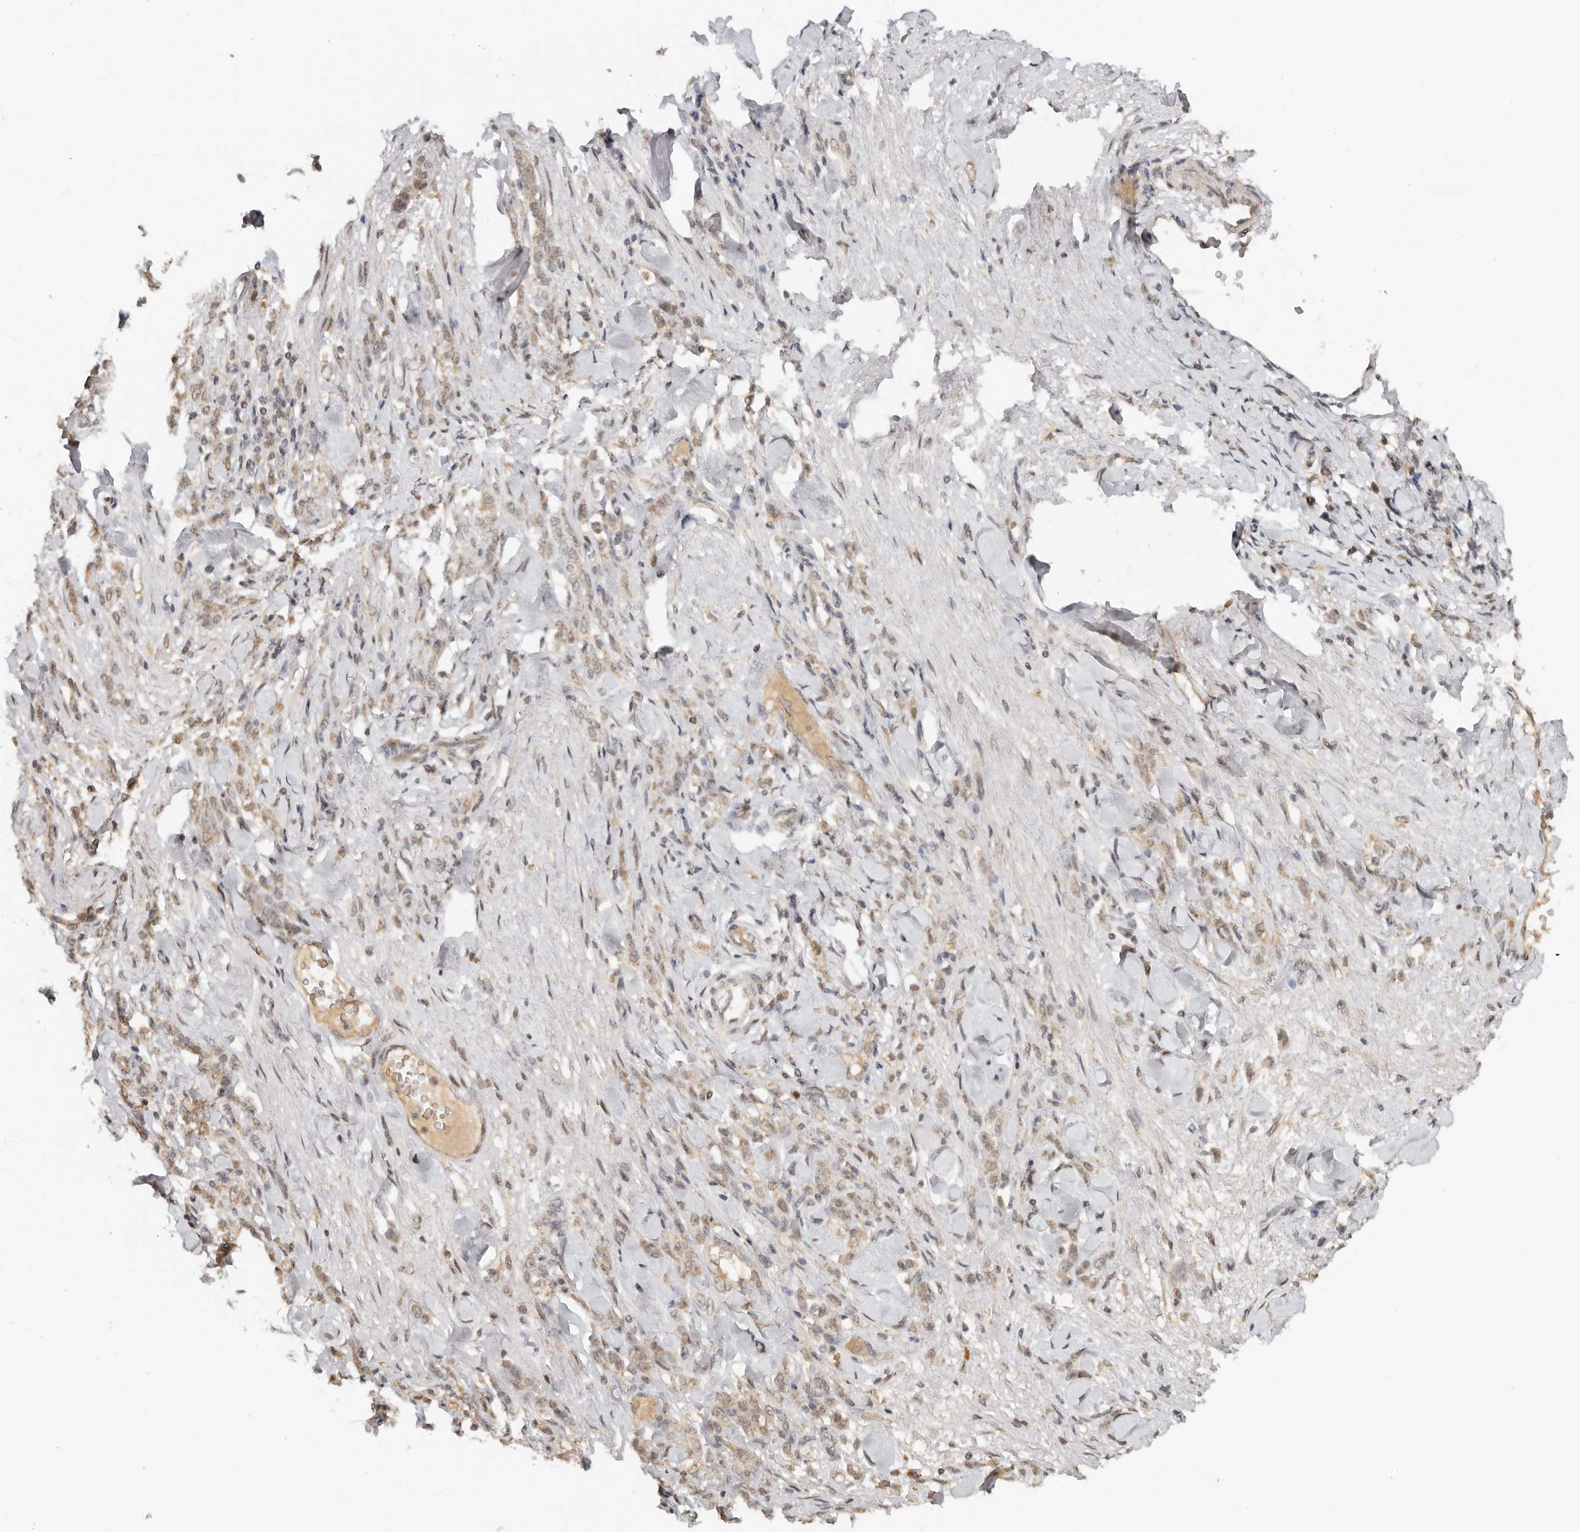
{"staining": {"intensity": "weak", "quantity": ">75%", "location": "cytoplasmic/membranous"}, "tissue": "stomach cancer", "cell_type": "Tumor cells", "image_type": "cancer", "snomed": [{"axis": "morphology", "description": "Normal tissue, NOS"}, {"axis": "morphology", "description": "Adenocarcinoma, NOS"}, {"axis": "topography", "description": "Stomach"}], "caption": "An image of human stomach cancer (adenocarcinoma) stained for a protein demonstrates weak cytoplasmic/membranous brown staining in tumor cells.", "gene": "SEC14L1", "patient": {"sex": "male", "age": 82}}